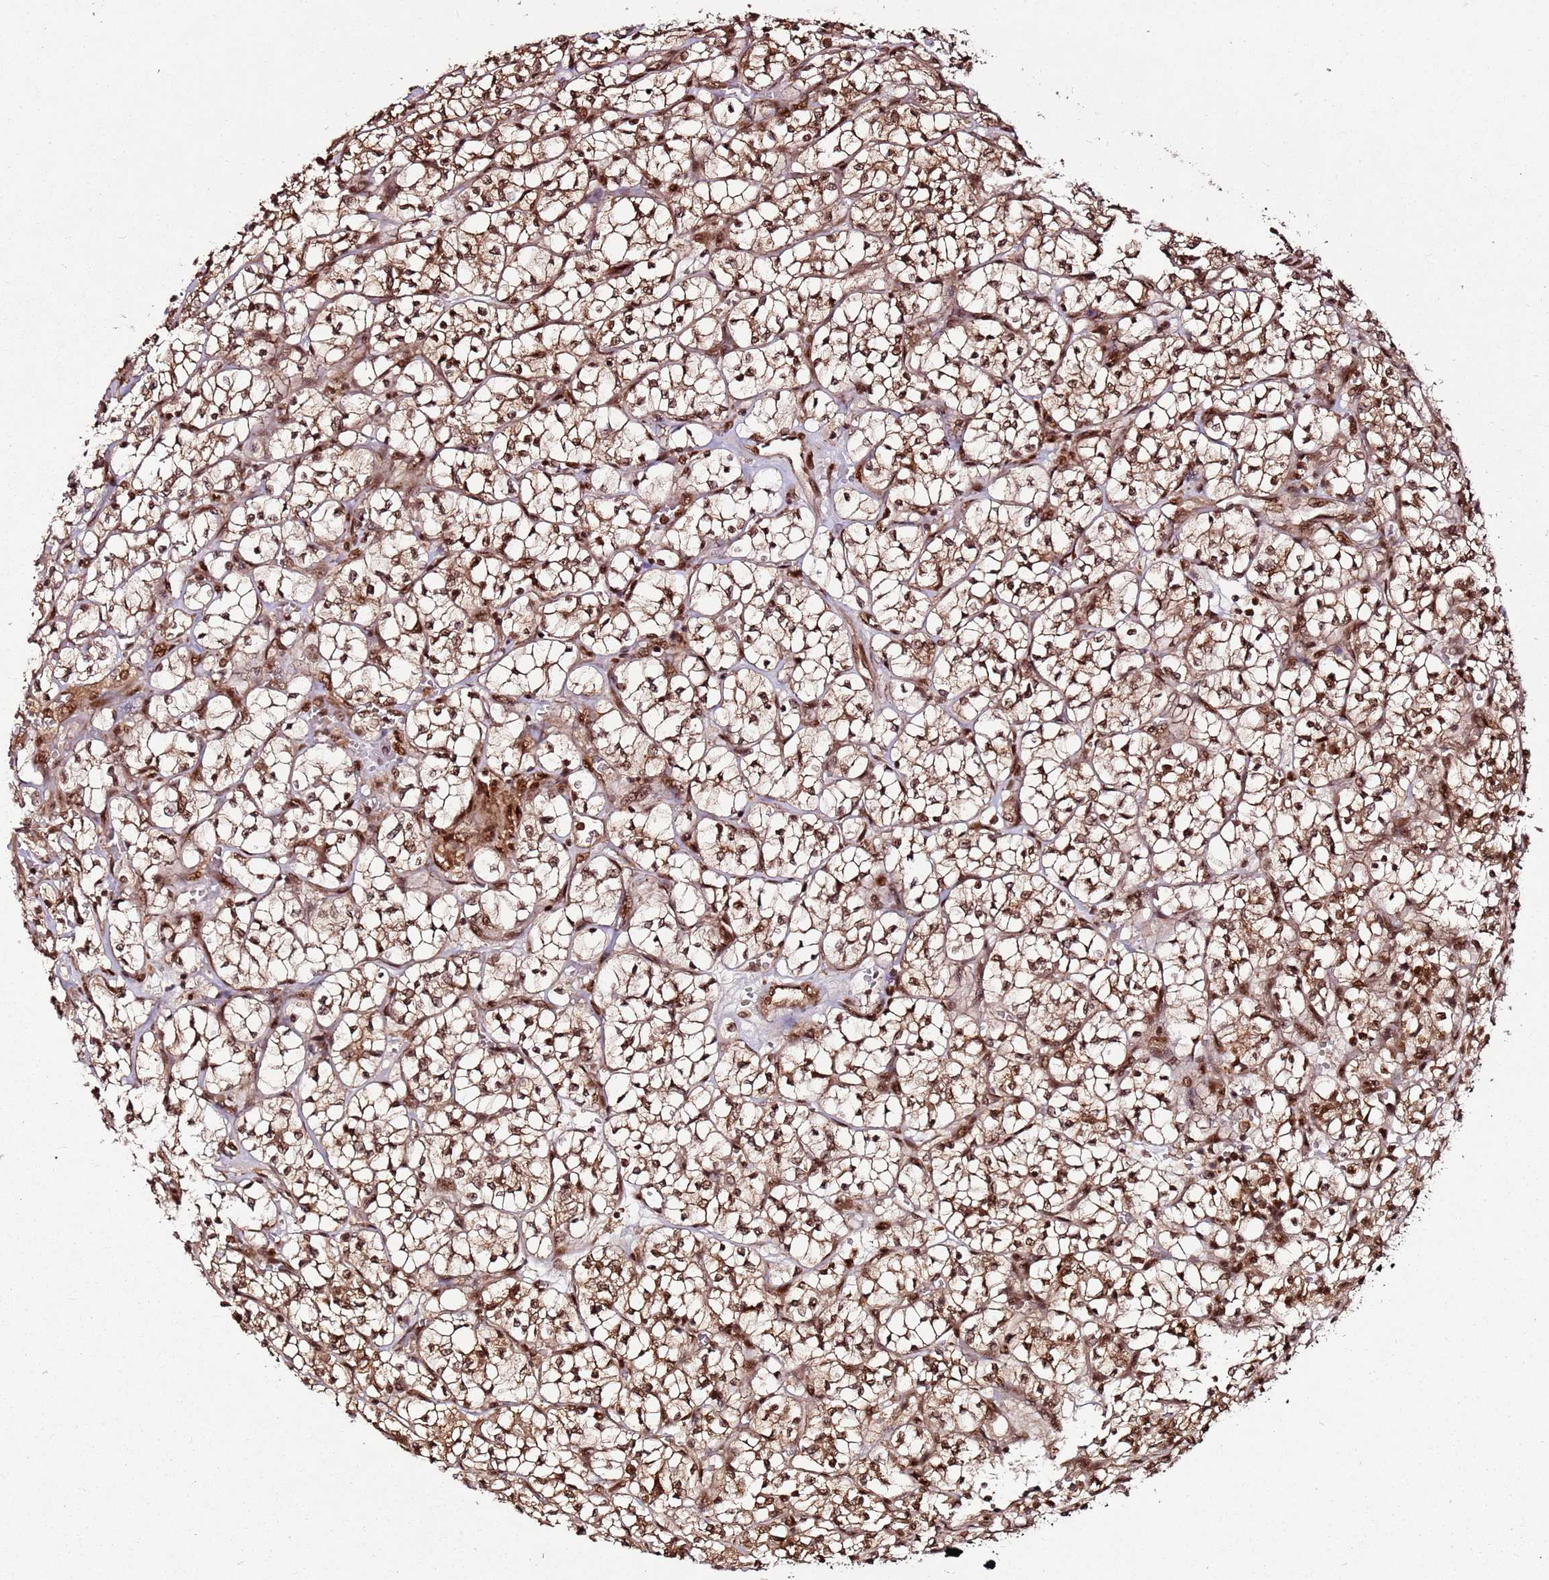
{"staining": {"intensity": "strong", "quantity": ">75%", "location": "nuclear"}, "tissue": "renal cancer", "cell_type": "Tumor cells", "image_type": "cancer", "snomed": [{"axis": "morphology", "description": "Adenocarcinoma, NOS"}, {"axis": "topography", "description": "Kidney"}], "caption": "An image of human renal cancer (adenocarcinoma) stained for a protein reveals strong nuclear brown staining in tumor cells.", "gene": "XRN2", "patient": {"sex": "female", "age": 64}}